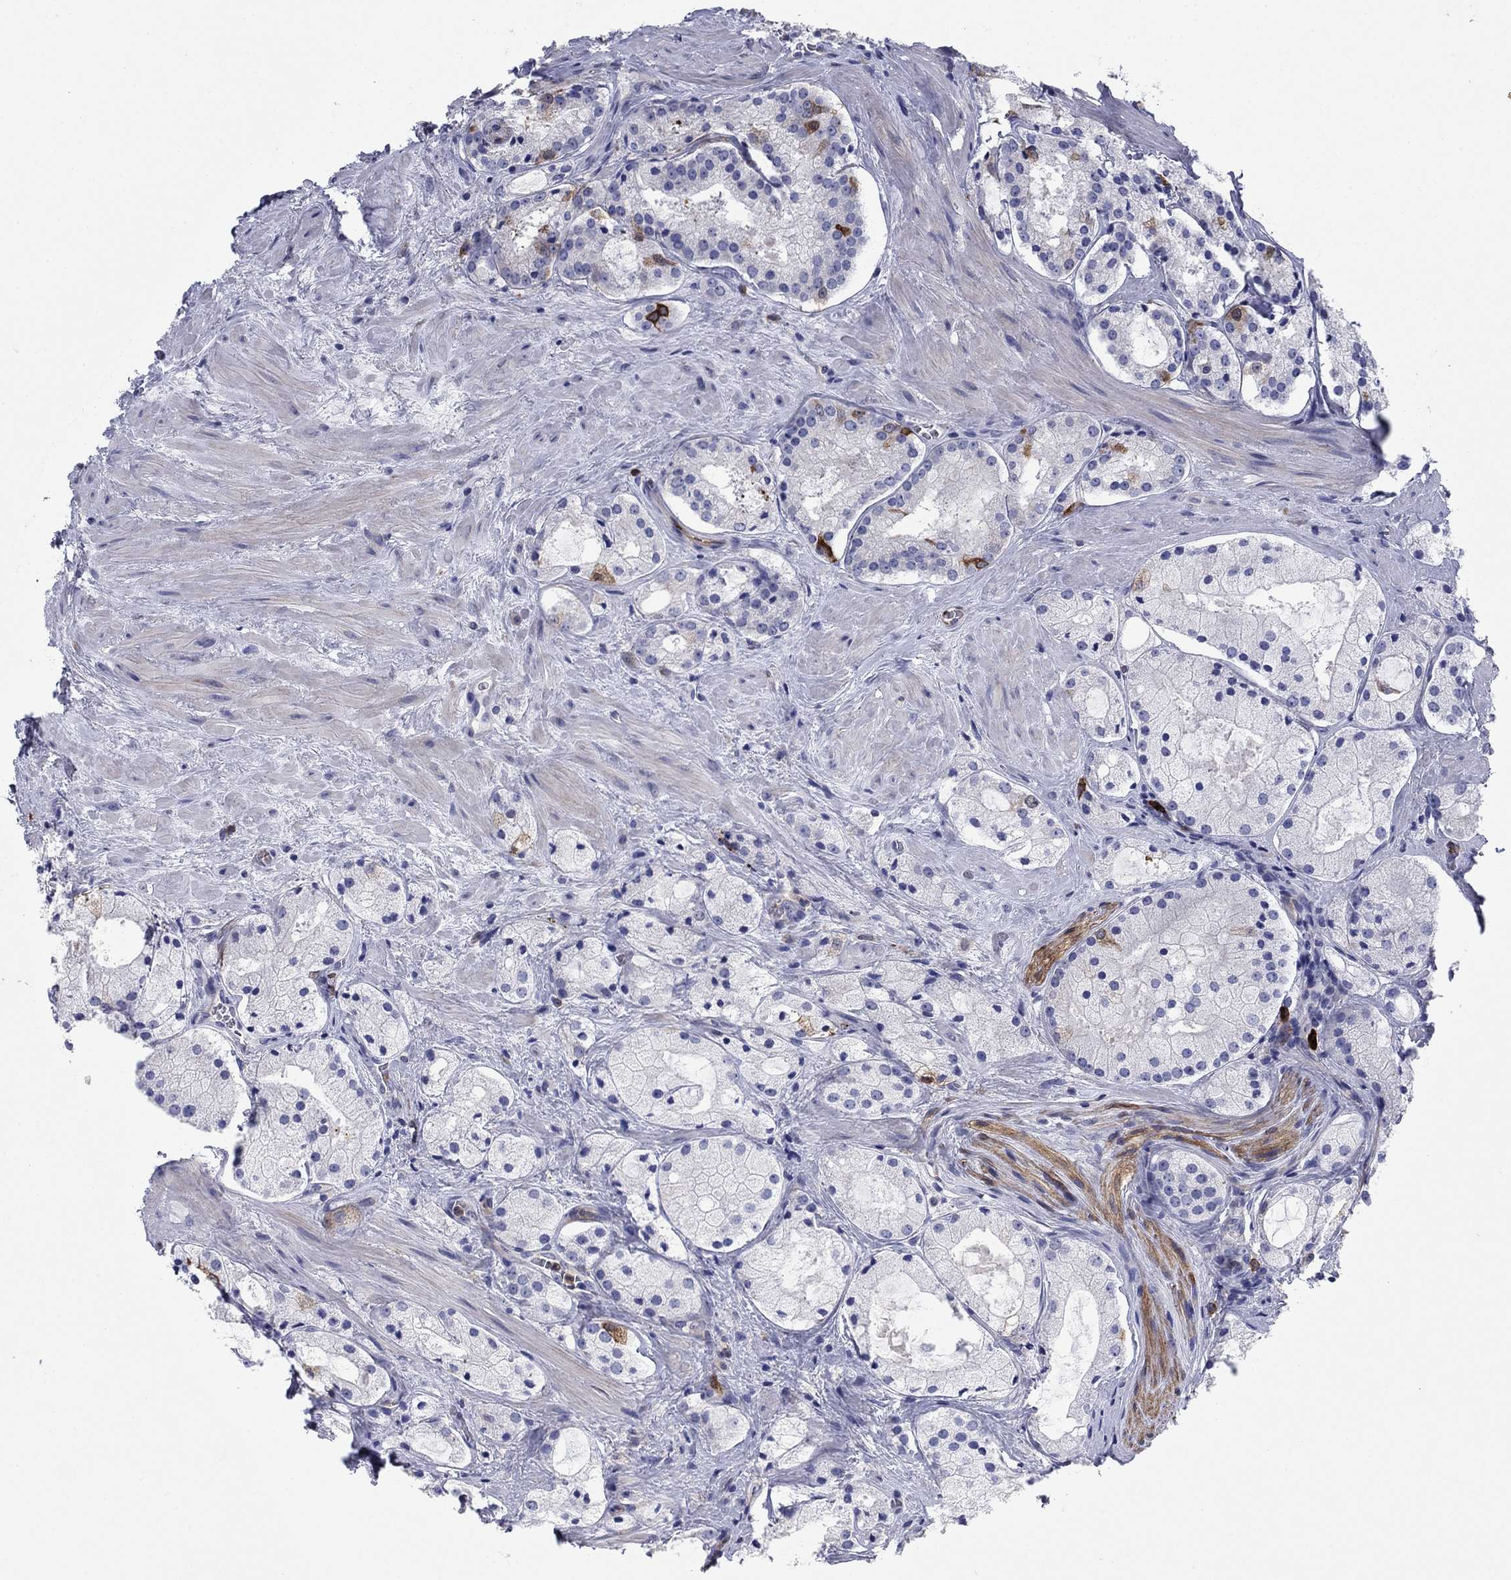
{"staining": {"intensity": "negative", "quantity": "none", "location": "none"}, "tissue": "prostate cancer", "cell_type": "Tumor cells", "image_type": "cancer", "snomed": [{"axis": "morphology", "description": "Adenocarcinoma, NOS"}, {"axis": "morphology", "description": "Adenocarcinoma, High grade"}, {"axis": "topography", "description": "Prostate"}], "caption": "Tumor cells show no significant expression in adenocarcinoma (prostate).", "gene": "STMN1", "patient": {"sex": "male", "age": 64}}